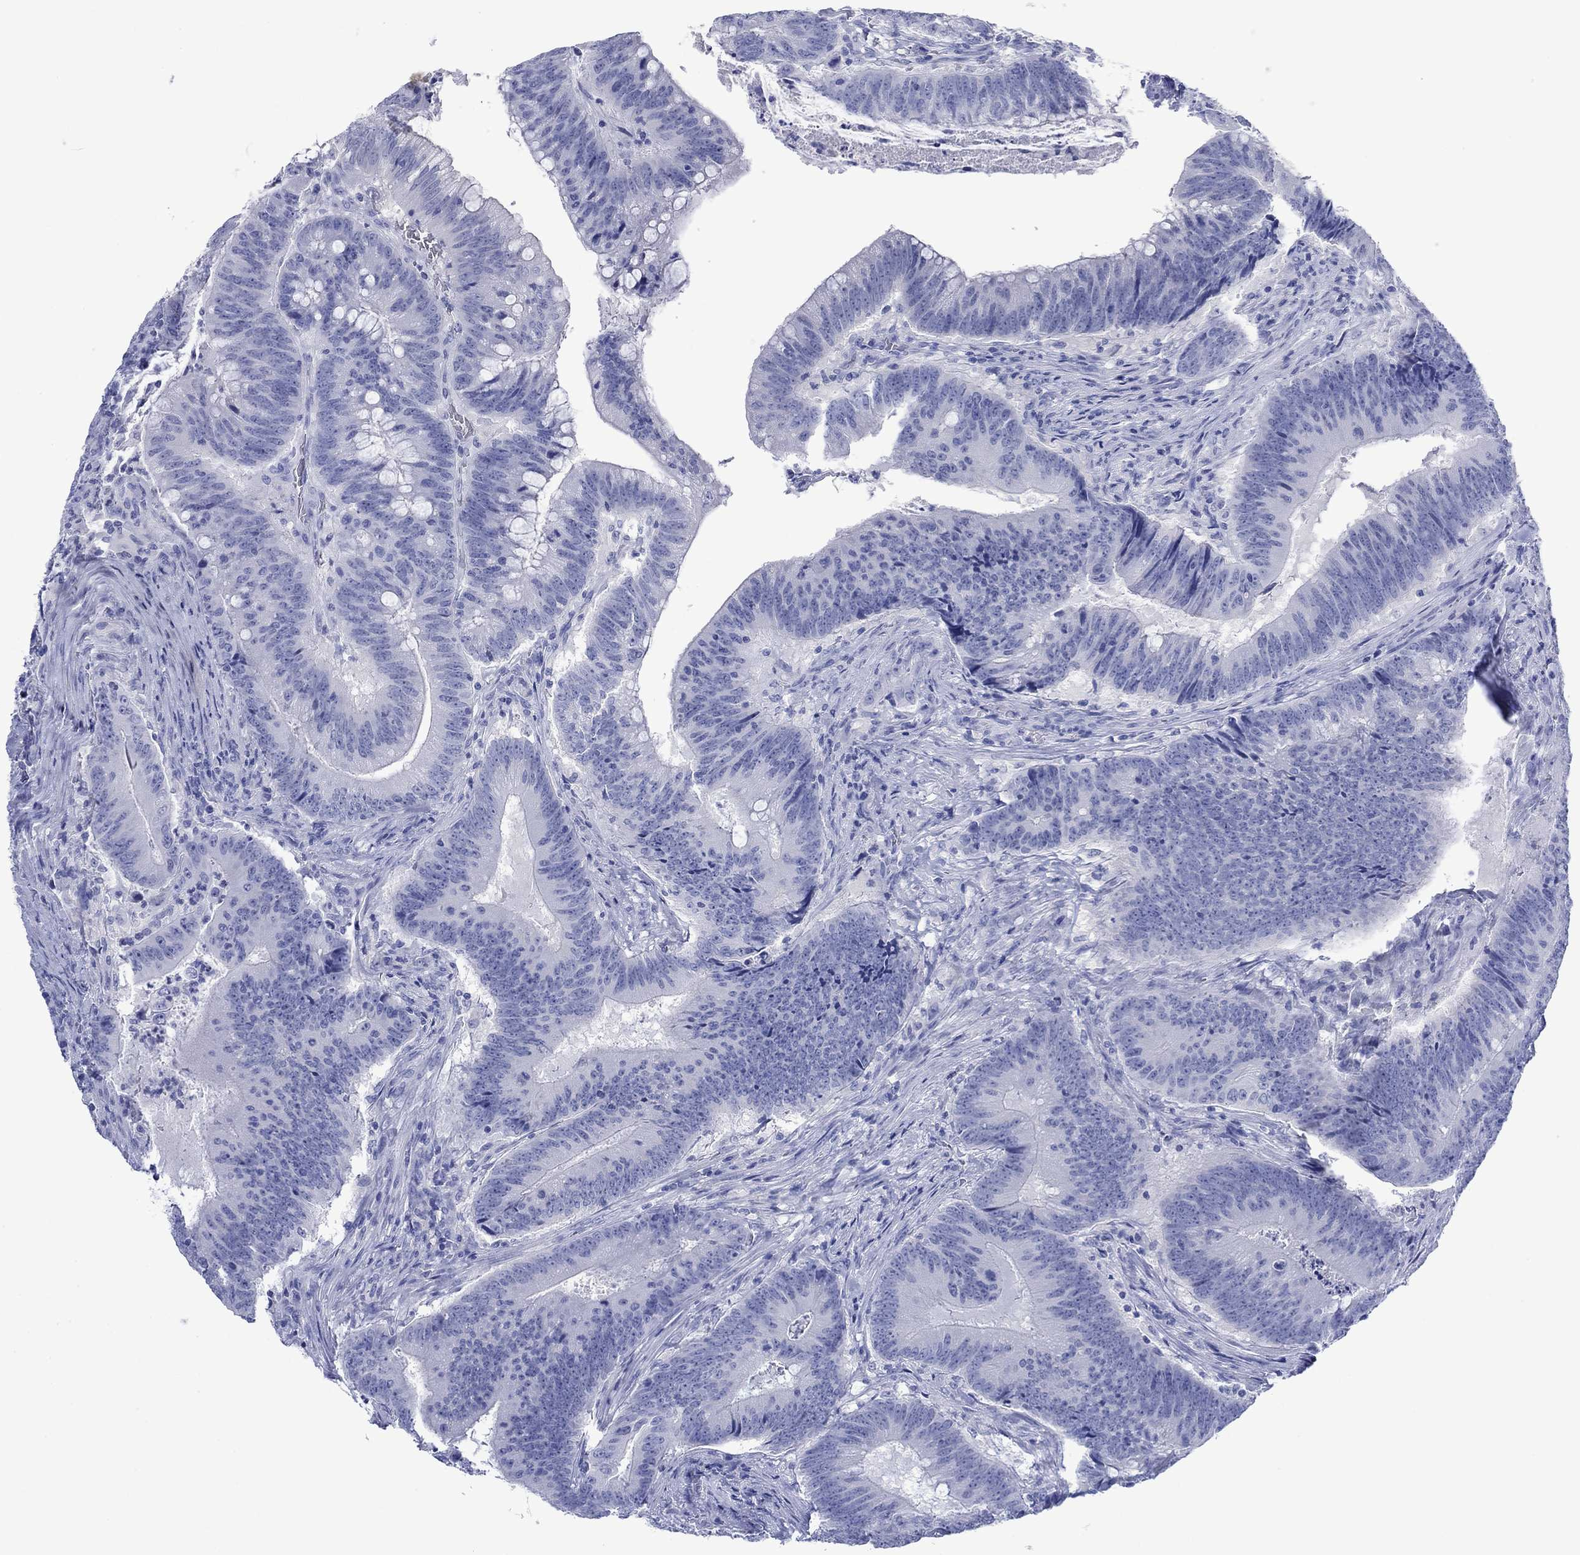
{"staining": {"intensity": "negative", "quantity": "none", "location": "none"}, "tissue": "colorectal cancer", "cell_type": "Tumor cells", "image_type": "cancer", "snomed": [{"axis": "morphology", "description": "Adenocarcinoma, NOS"}, {"axis": "topography", "description": "Colon"}], "caption": "Immunohistochemistry micrograph of human adenocarcinoma (colorectal) stained for a protein (brown), which exhibits no staining in tumor cells.", "gene": "MLANA", "patient": {"sex": "female", "age": 87}}